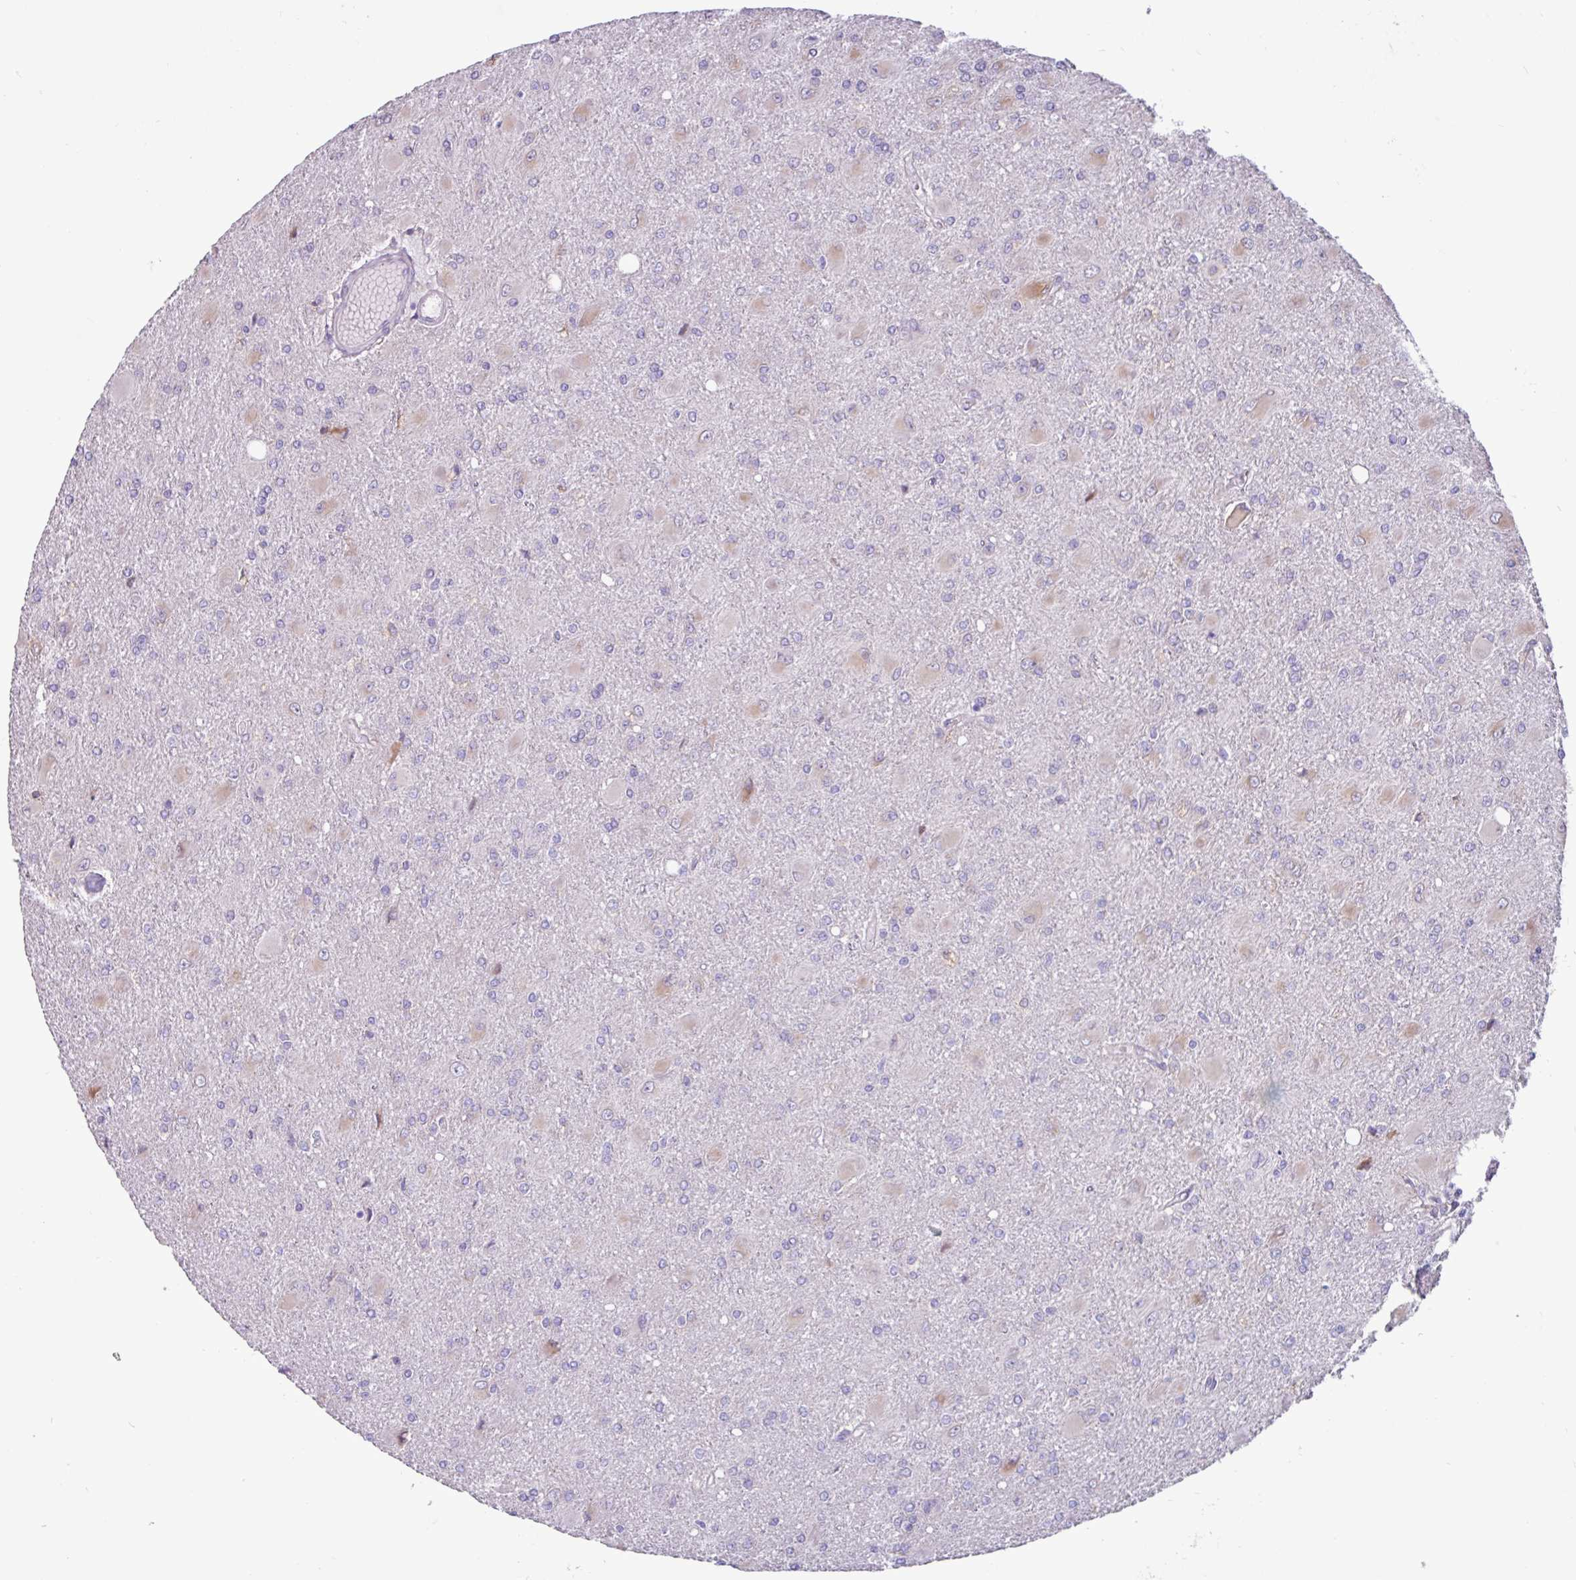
{"staining": {"intensity": "weak", "quantity": "<25%", "location": "cytoplasmic/membranous,nuclear"}, "tissue": "glioma", "cell_type": "Tumor cells", "image_type": "cancer", "snomed": [{"axis": "morphology", "description": "Glioma, malignant, High grade"}, {"axis": "topography", "description": "Brain"}], "caption": "Malignant high-grade glioma stained for a protein using immunohistochemistry (IHC) demonstrates no staining tumor cells.", "gene": "PPP1R35", "patient": {"sex": "male", "age": 67}}